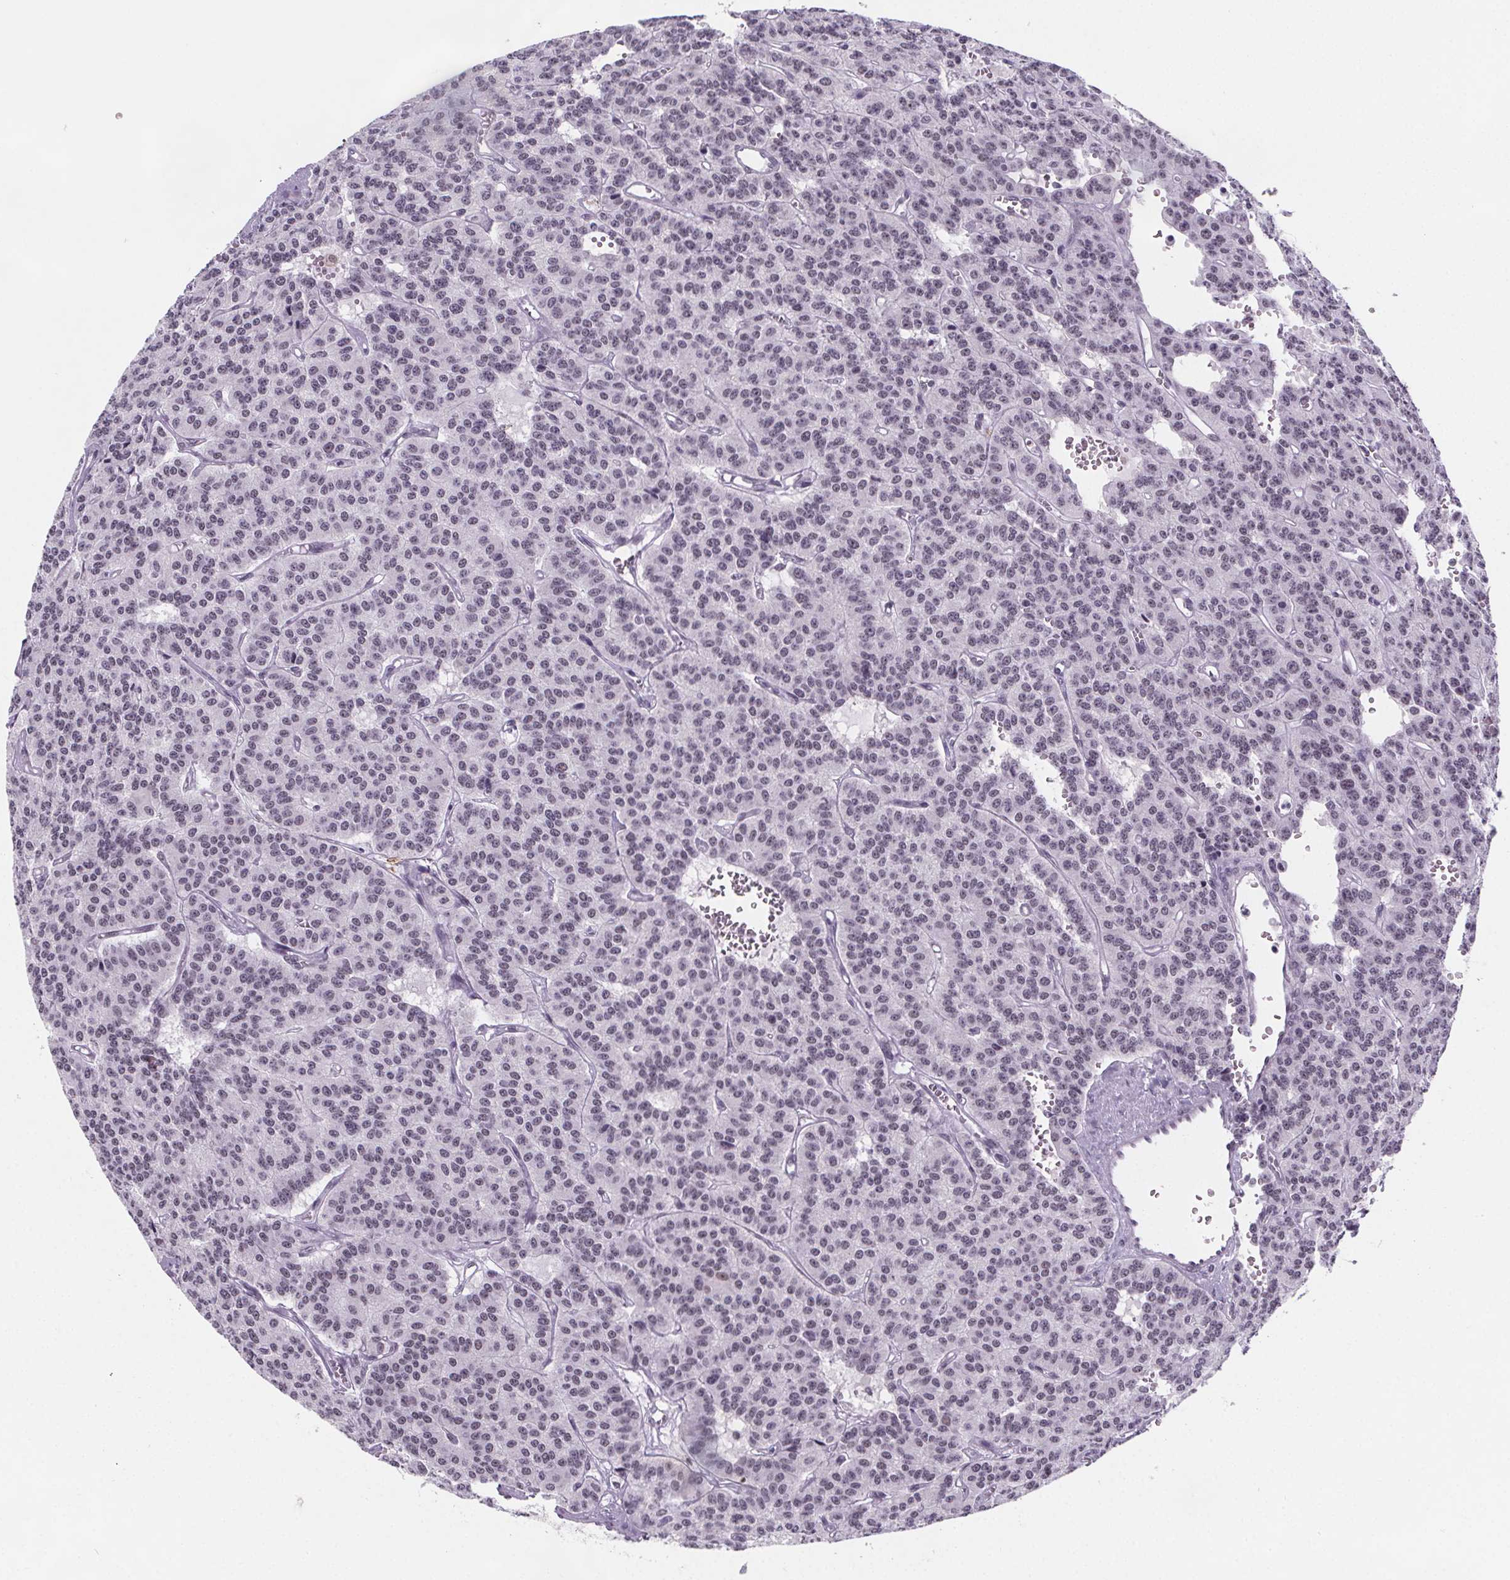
{"staining": {"intensity": "negative", "quantity": "none", "location": "none"}, "tissue": "carcinoid", "cell_type": "Tumor cells", "image_type": "cancer", "snomed": [{"axis": "morphology", "description": "Carcinoid, malignant, NOS"}, {"axis": "topography", "description": "Lung"}], "caption": "Malignant carcinoid was stained to show a protein in brown. There is no significant staining in tumor cells.", "gene": "ZNF572", "patient": {"sex": "female", "age": 71}}